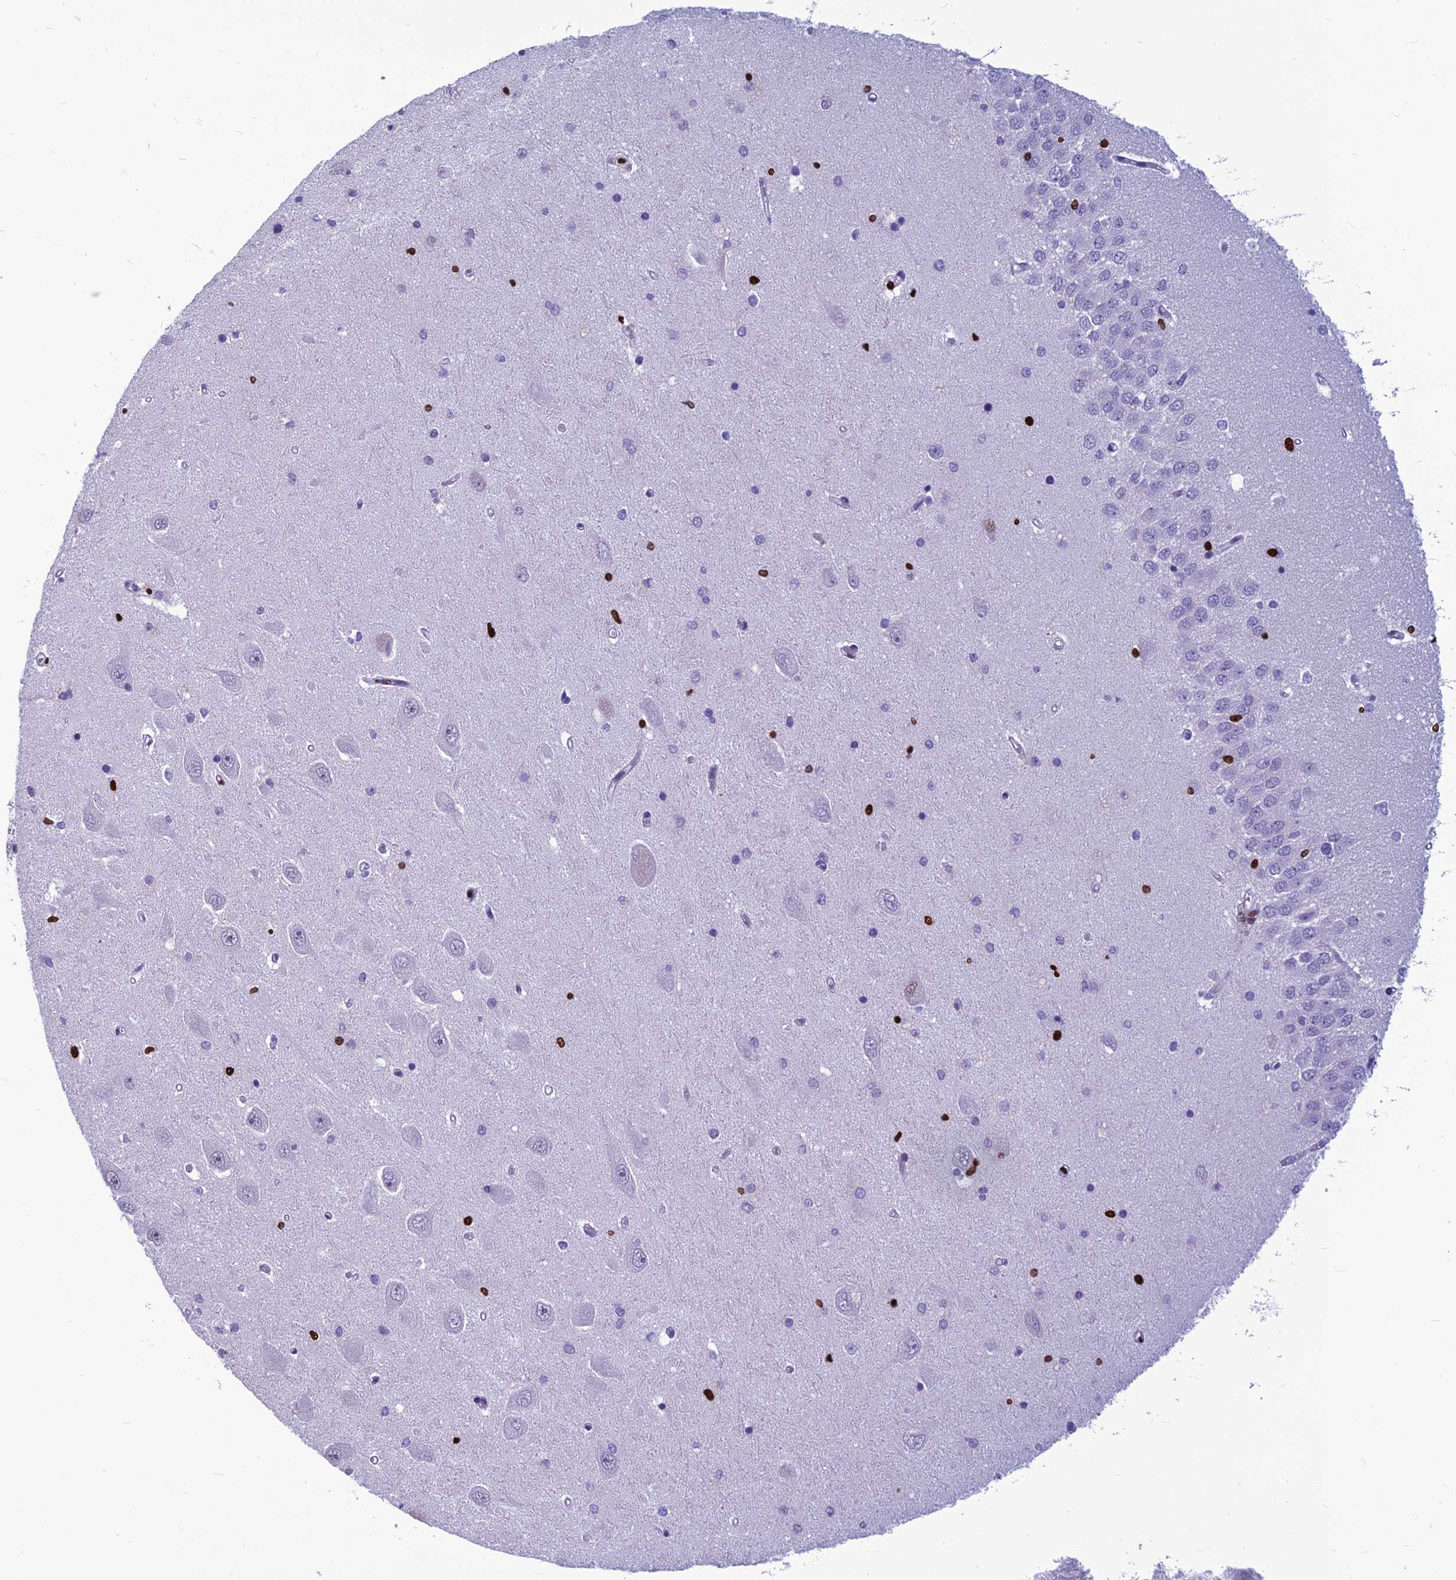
{"staining": {"intensity": "strong", "quantity": "<25%", "location": "nuclear"}, "tissue": "hippocampus", "cell_type": "Glial cells", "image_type": "normal", "snomed": [{"axis": "morphology", "description": "Normal tissue, NOS"}, {"axis": "topography", "description": "Hippocampus"}], "caption": "Immunohistochemical staining of normal human hippocampus shows <25% levels of strong nuclear protein expression in about <25% of glial cells. (DAB IHC with brightfield microscopy, high magnification).", "gene": "AKAP17A", "patient": {"sex": "male", "age": 45}}